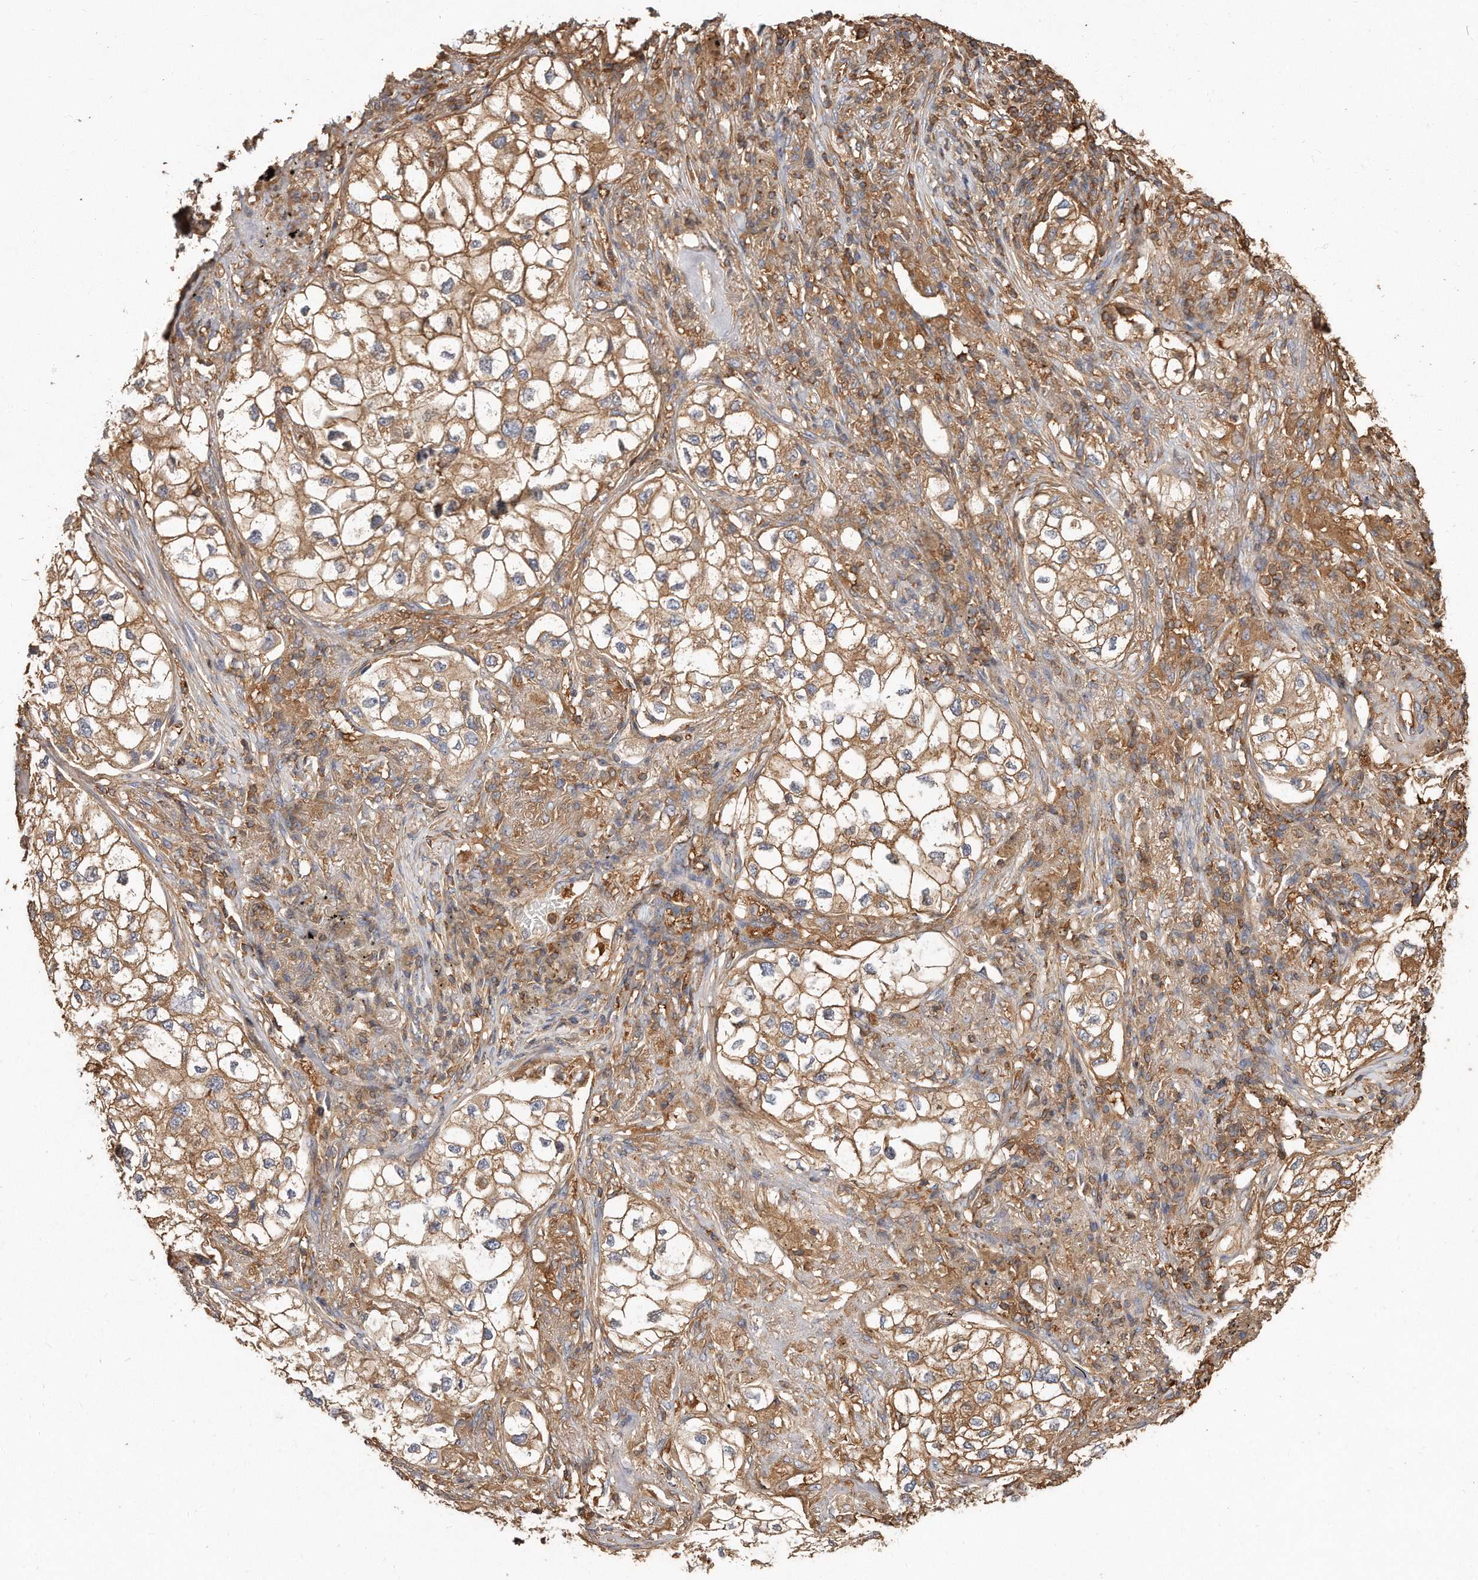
{"staining": {"intensity": "moderate", "quantity": ">75%", "location": "cytoplasmic/membranous"}, "tissue": "lung cancer", "cell_type": "Tumor cells", "image_type": "cancer", "snomed": [{"axis": "morphology", "description": "Adenocarcinoma, NOS"}, {"axis": "topography", "description": "Lung"}], "caption": "Protein staining displays moderate cytoplasmic/membranous positivity in about >75% of tumor cells in lung cancer. The protein of interest is stained brown, and the nuclei are stained in blue (DAB IHC with brightfield microscopy, high magnification).", "gene": "CAP1", "patient": {"sex": "male", "age": 63}}